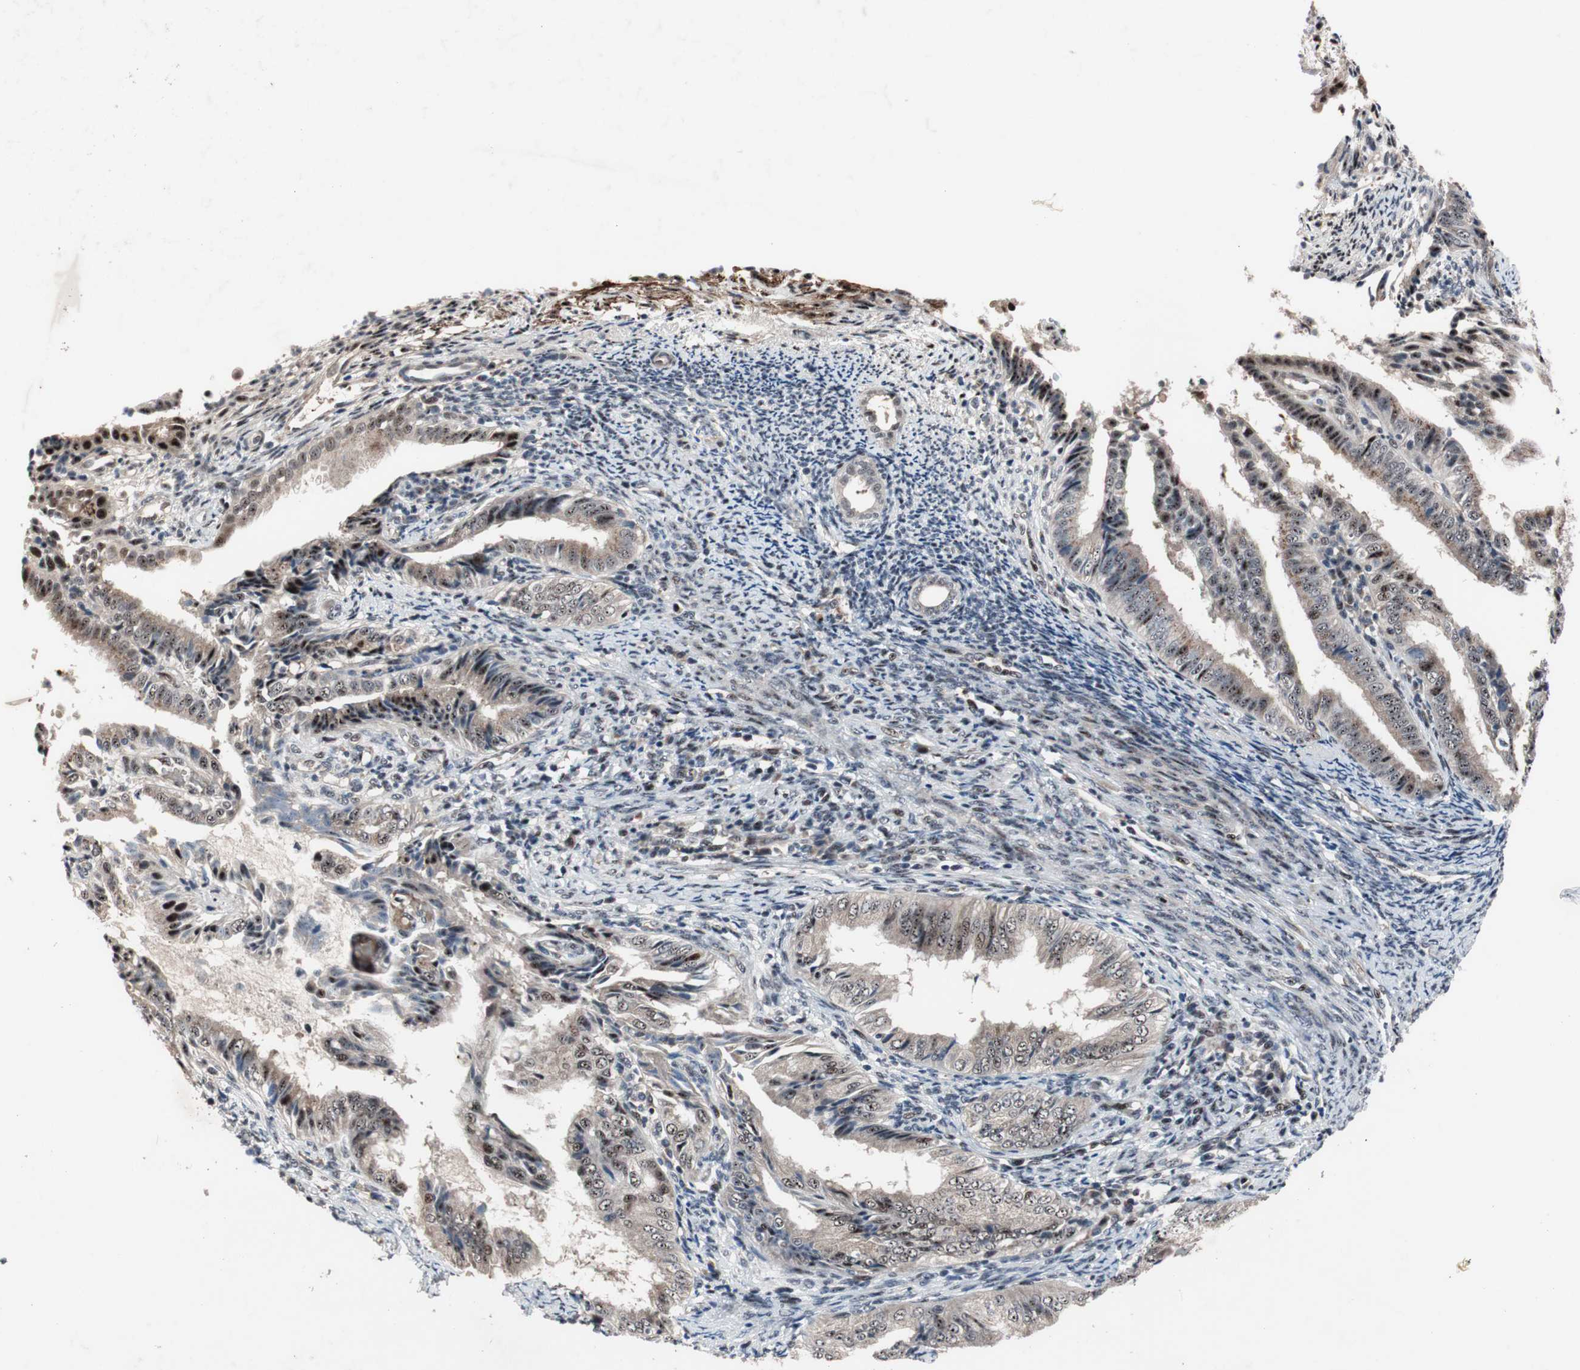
{"staining": {"intensity": "moderate", "quantity": ">75%", "location": "cytoplasmic/membranous,nuclear"}, "tissue": "endometrial cancer", "cell_type": "Tumor cells", "image_type": "cancer", "snomed": [{"axis": "morphology", "description": "Adenocarcinoma, NOS"}, {"axis": "topography", "description": "Endometrium"}], "caption": "The immunohistochemical stain highlights moderate cytoplasmic/membranous and nuclear positivity in tumor cells of endometrial adenocarcinoma tissue.", "gene": "SOX7", "patient": {"sex": "female", "age": 58}}